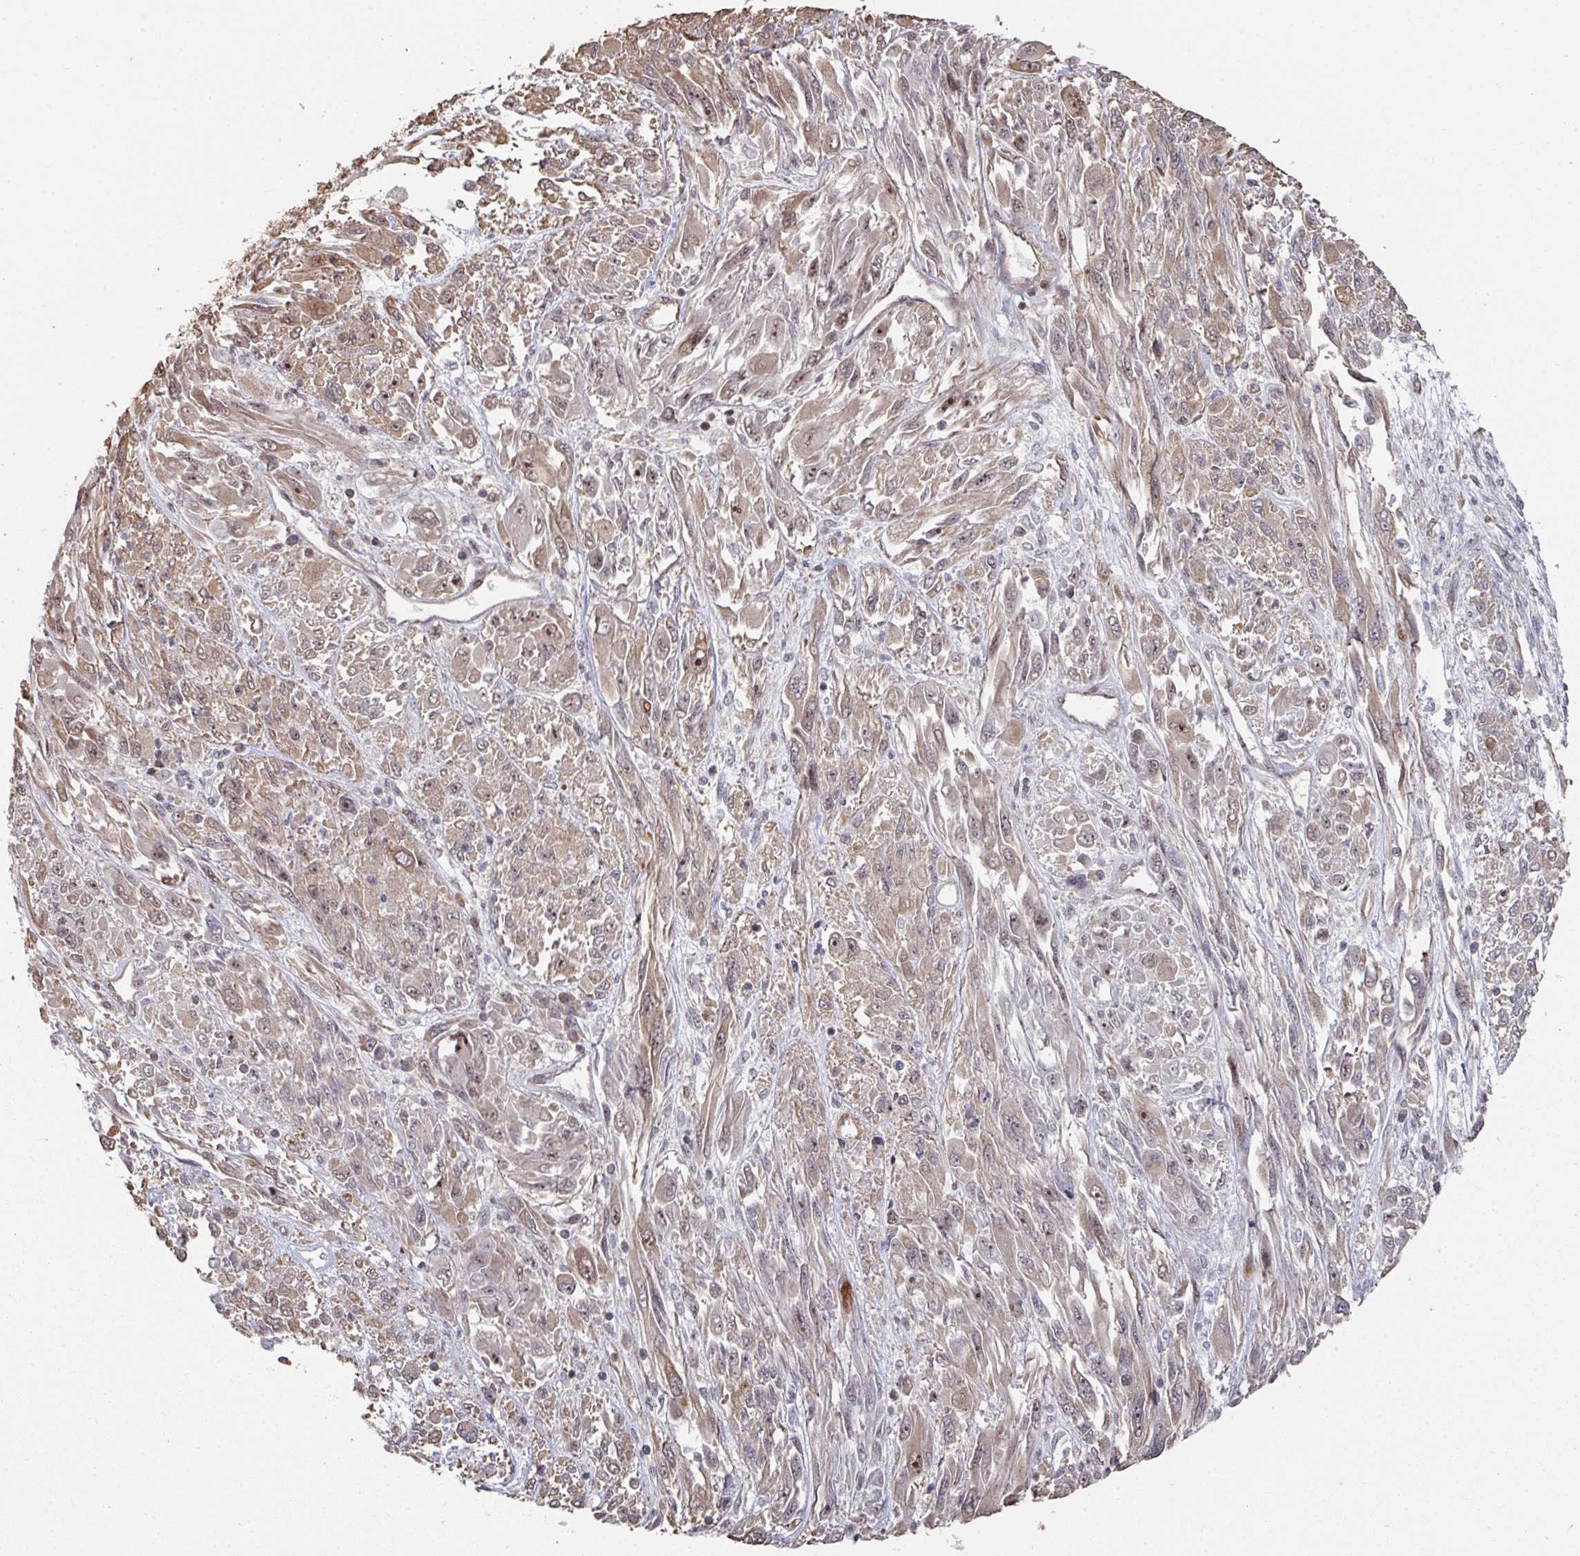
{"staining": {"intensity": "weak", "quantity": "25%-75%", "location": "cytoplasmic/membranous"}, "tissue": "melanoma", "cell_type": "Tumor cells", "image_type": "cancer", "snomed": [{"axis": "morphology", "description": "Malignant melanoma, NOS"}, {"axis": "topography", "description": "Skin"}], "caption": "Human melanoma stained with a protein marker displays weak staining in tumor cells.", "gene": "CA7", "patient": {"sex": "female", "age": 91}}